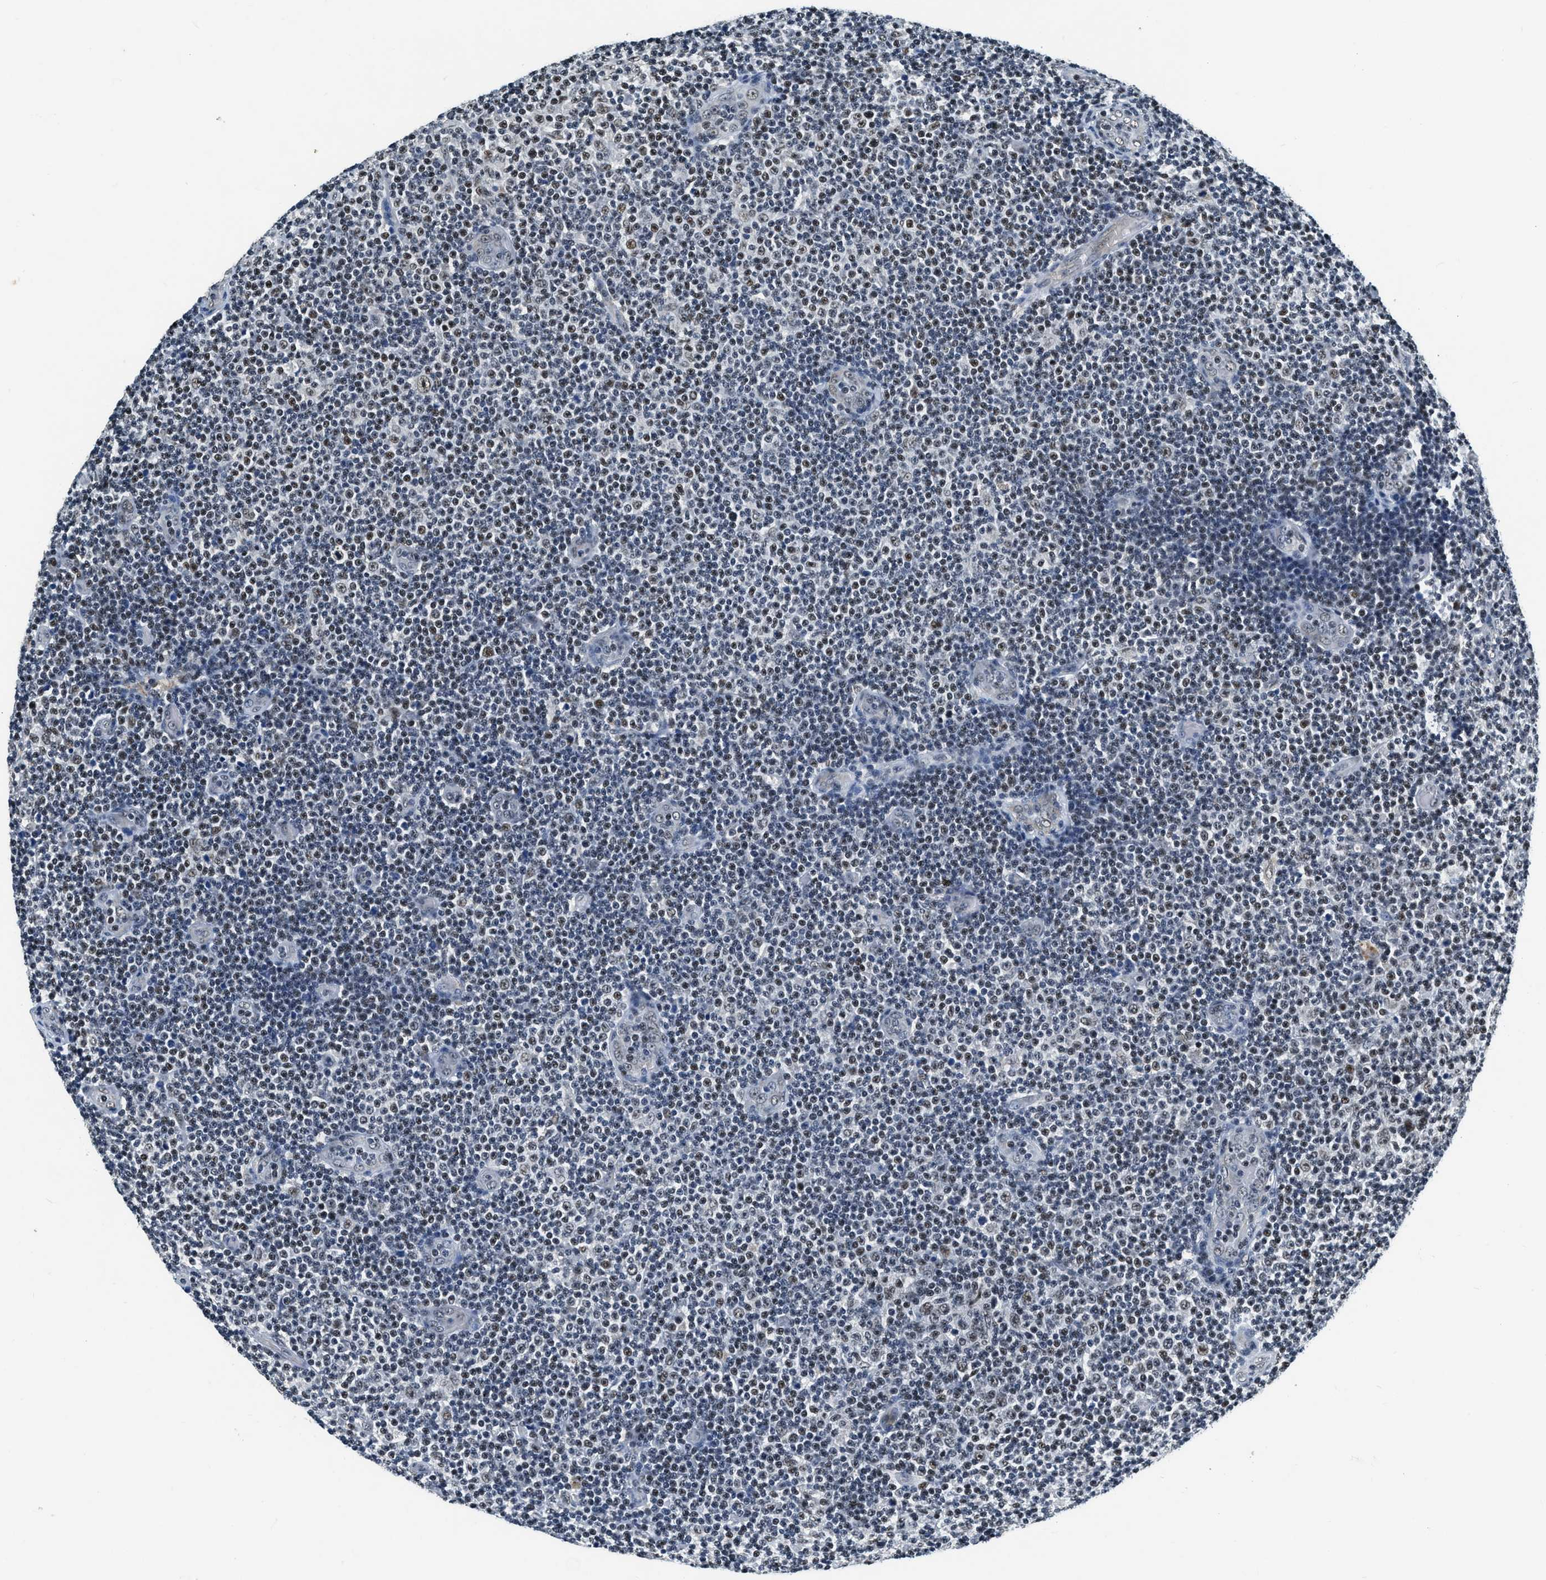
{"staining": {"intensity": "weak", "quantity": "<25%", "location": "nuclear"}, "tissue": "lymphoma", "cell_type": "Tumor cells", "image_type": "cancer", "snomed": [{"axis": "morphology", "description": "Malignant lymphoma, non-Hodgkin's type, Low grade"}, {"axis": "topography", "description": "Lymph node"}], "caption": "Lymphoma stained for a protein using immunohistochemistry (IHC) exhibits no expression tumor cells.", "gene": "CCNE1", "patient": {"sex": "male", "age": 83}}